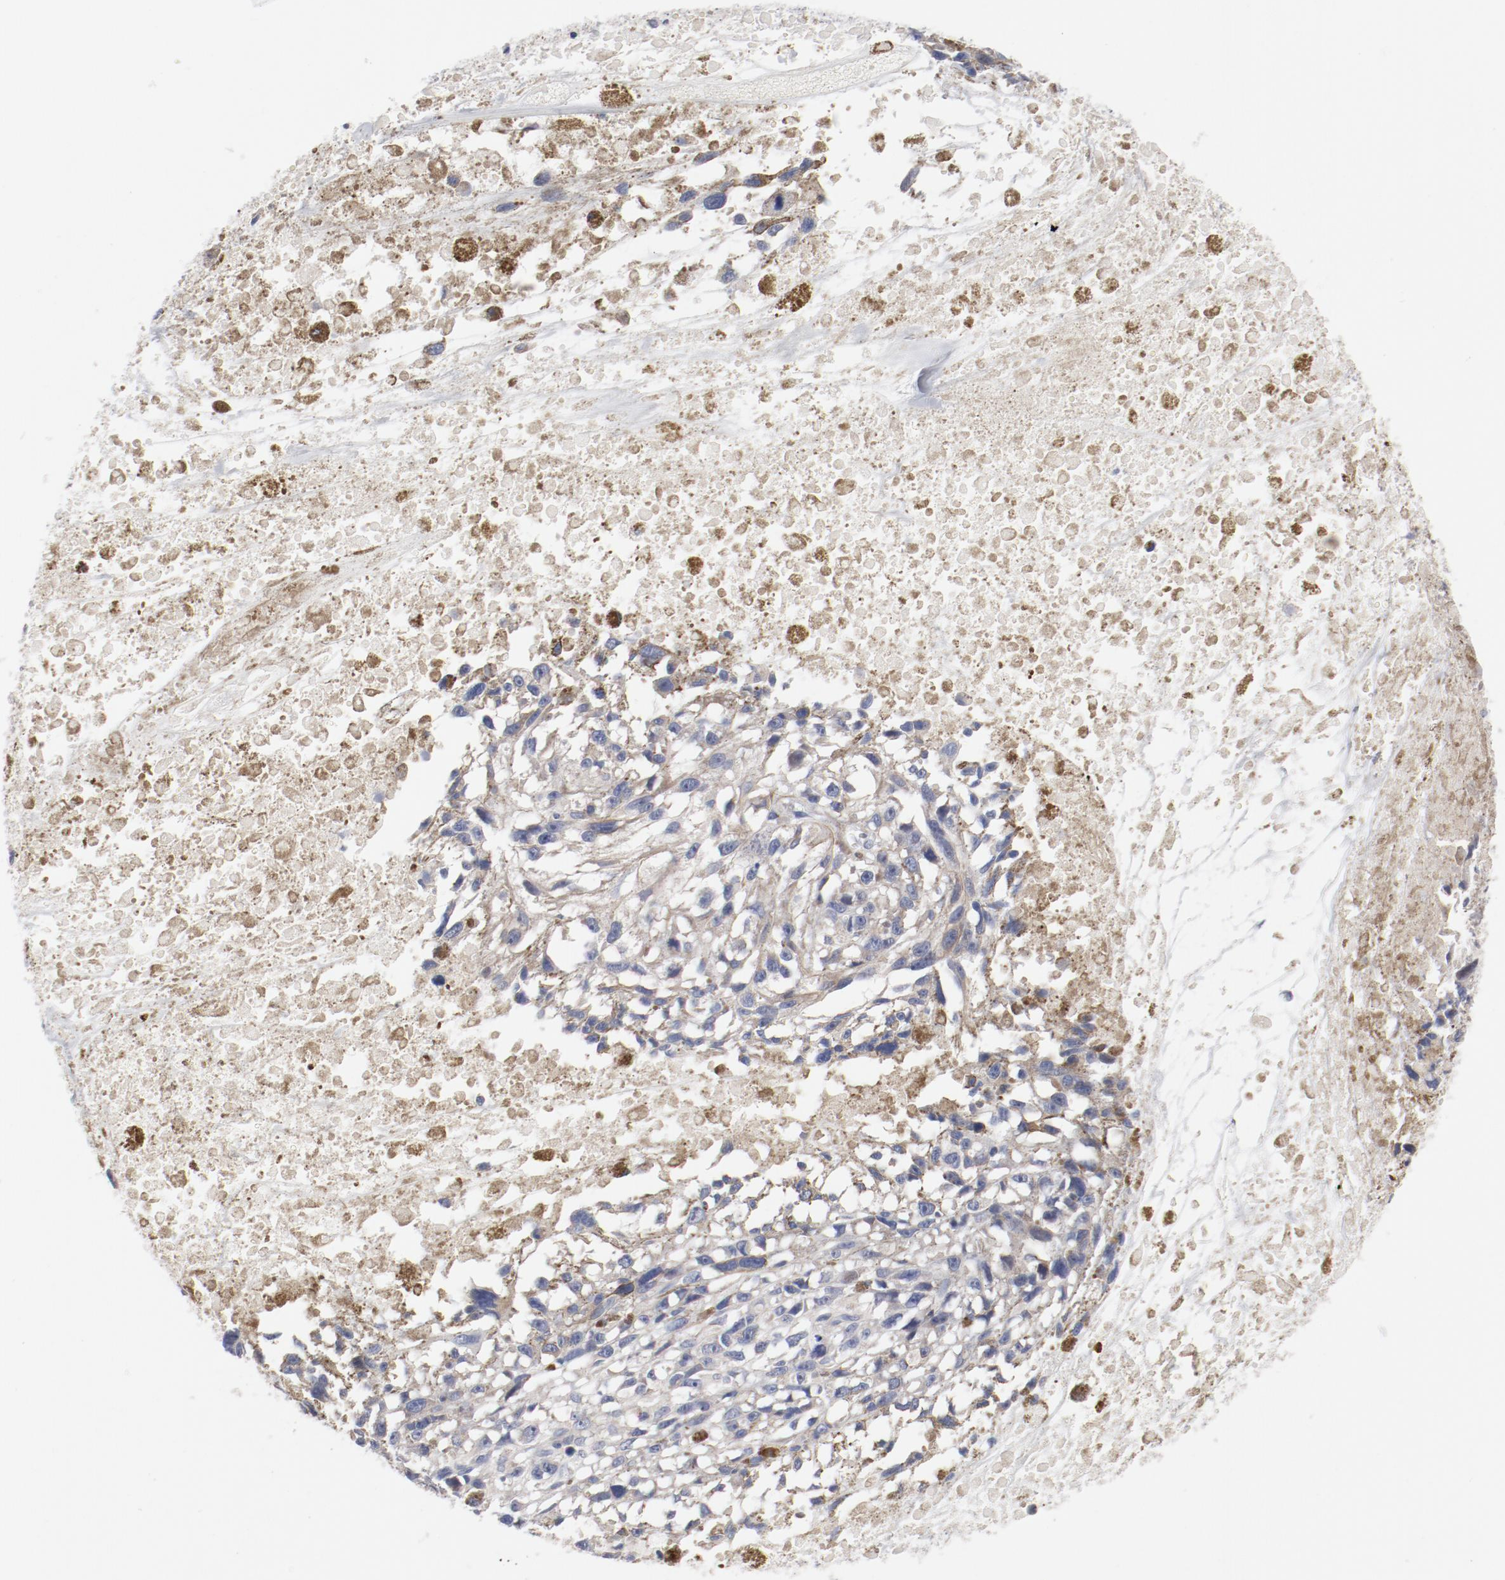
{"staining": {"intensity": "negative", "quantity": "none", "location": "none"}, "tissue": "melanoma", "cell_type": "Tumor cells", "image_type": "cancer", "snomed": [{"axis": "morphology", "description": "Malignant melanoma, Metastatic site"}, {"axis": "topography", "description": "Lymph node"}], "caption": "Immunohistochemistry (IHC) of malignant melanoma (metastatic site) shows no staining in tumor cells. (Brightfield microscopy of DAB (3,3'-diaminobenzidine) IHC at high magnification).", "gene": "KCNK13", "patient": {"sex": "male", "age": 59}}